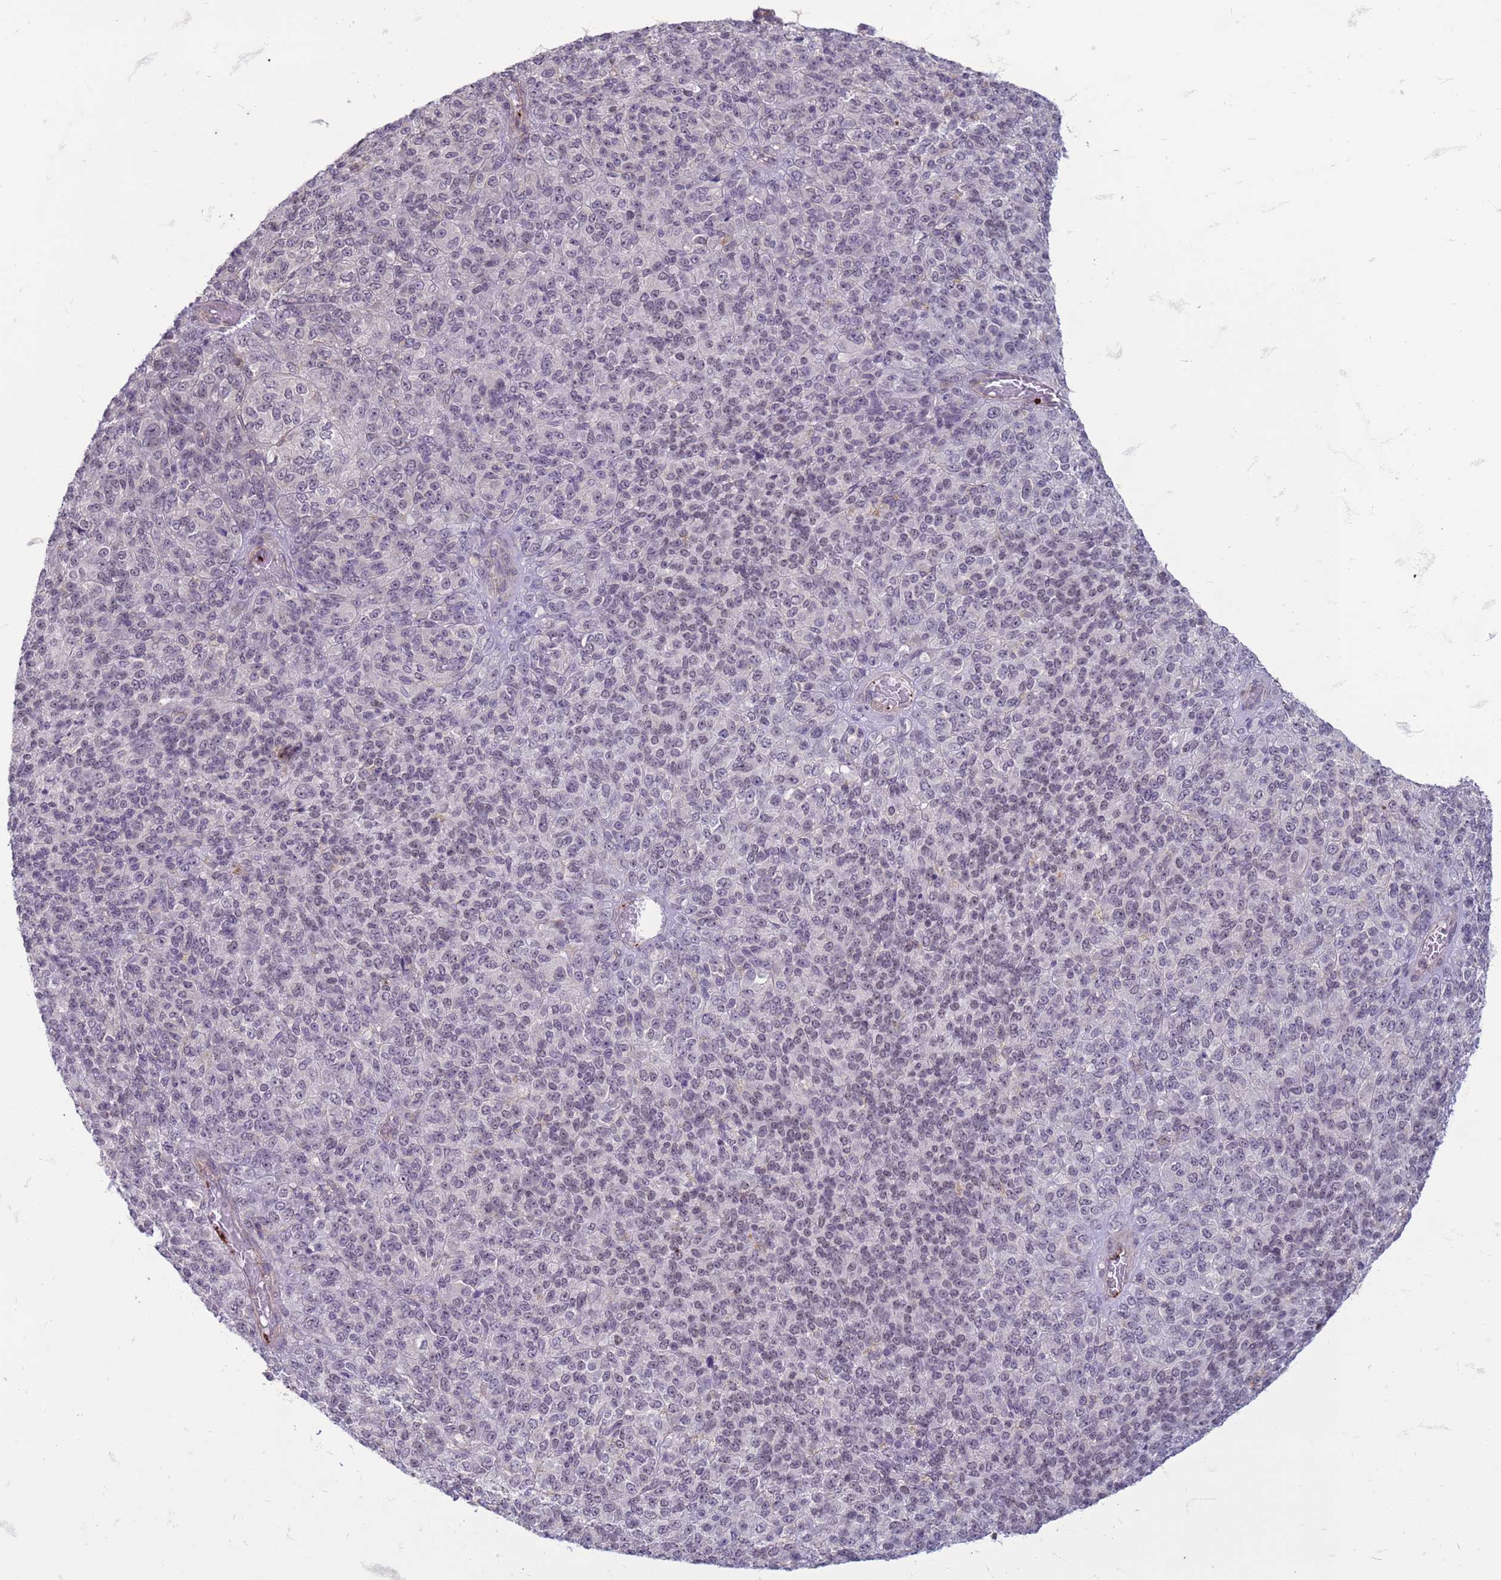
{"staining": {"intensity": "negative", "quantity": "none", "location": "none"}, "tissue": "melanoma", "cell_type": "Tumor cells", "image_type": "cancer", "snomed": [{"axis": "morphology", "description": "Malignant melanoma, Metastatic site"}, {"axis": "topography", "description": "Brain"}], "caption": "IHC of melanoma reveals no positivity in tumor cells.", "gene": "SLC15A3", "patient": {"sex": "female", "age": 56}}